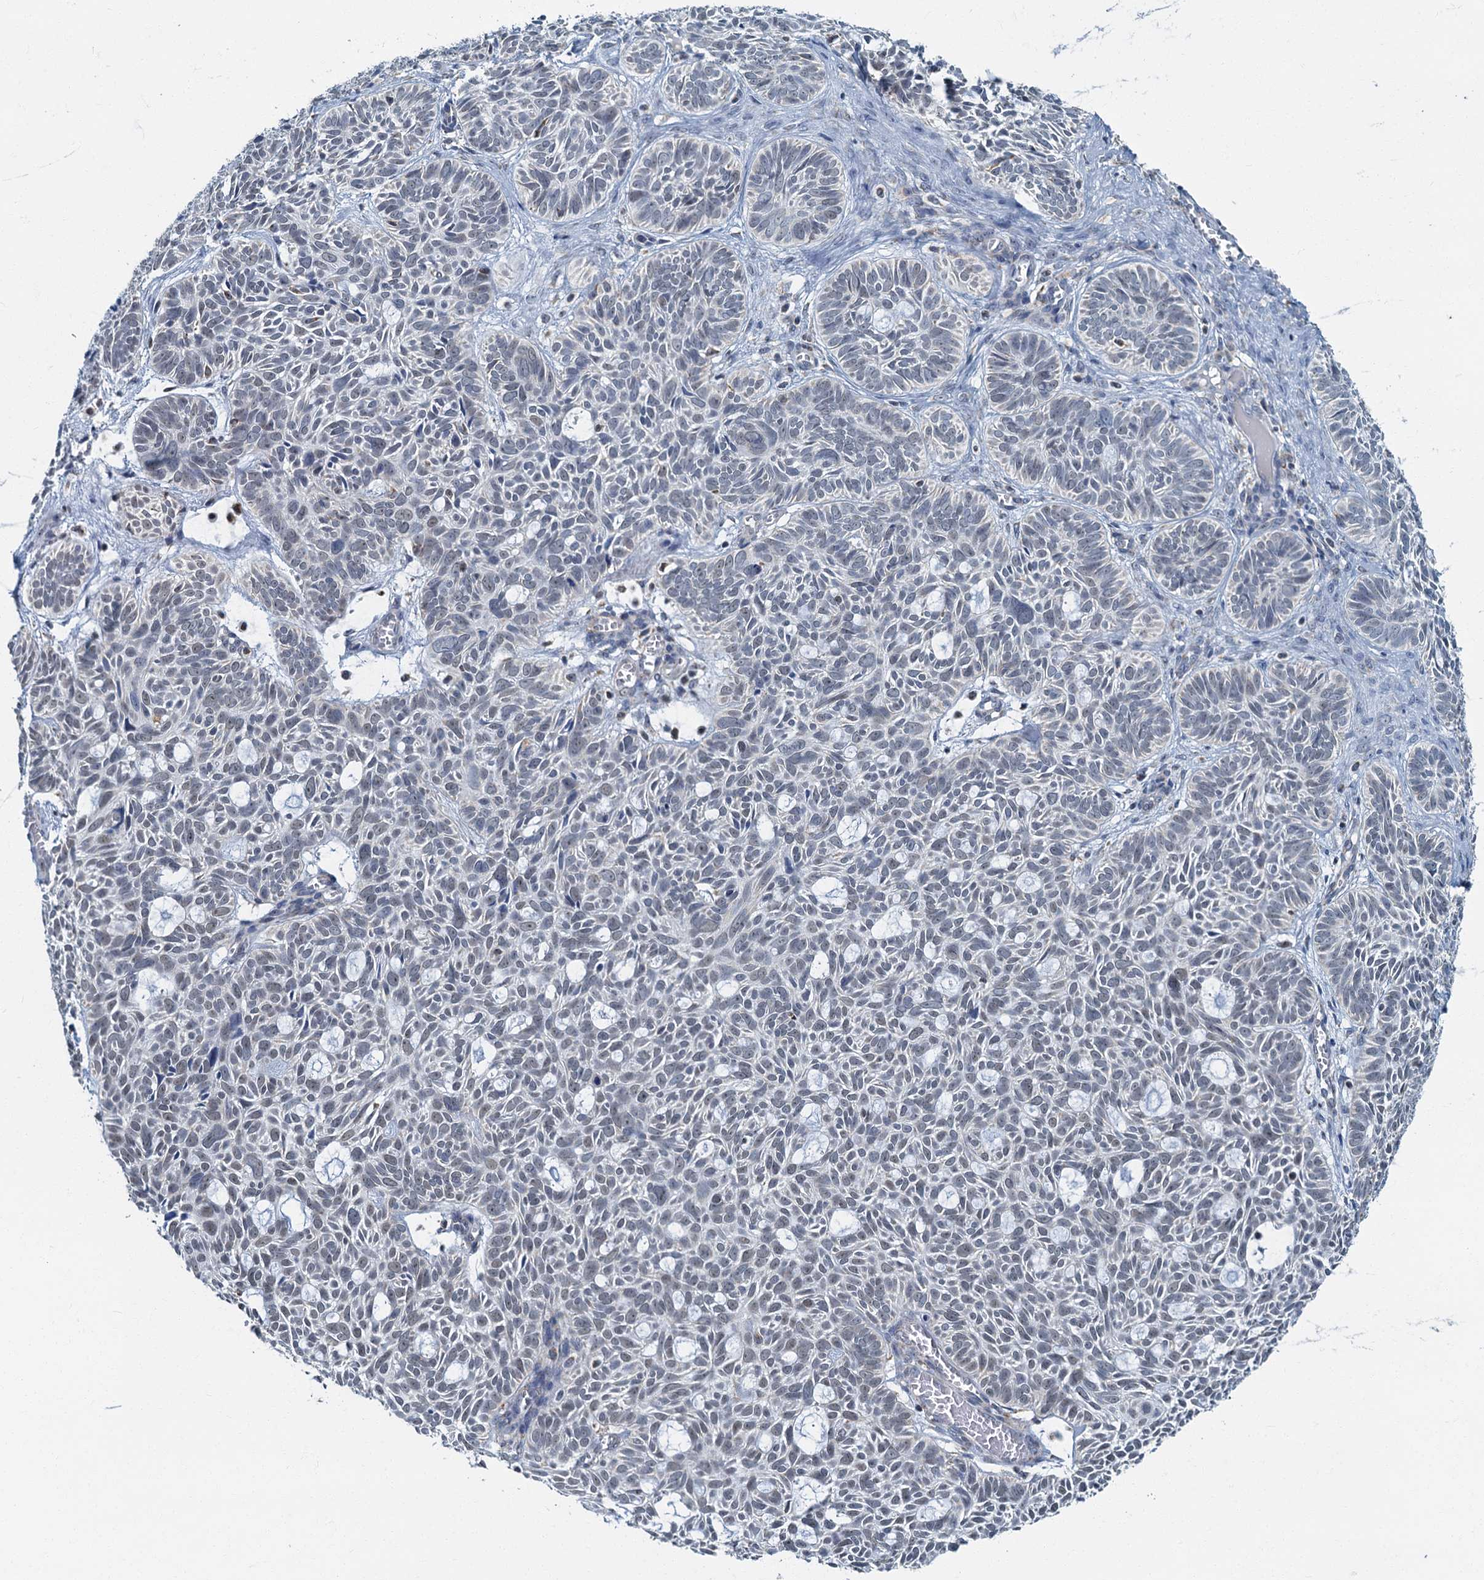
{"staining": {"intensity": "negative", "quantity": "none", "location": "none"}, "tissue": "skin cancer", "cell_type": "Tumor cells", "image_type": "cancer", "snomed": [{"axis": "morphology", "description": "Basal cell carcinoma"}, {"axis": "topography", "description": "Skin"}], "caption": "Tumor cells show no significant protein positivity in skin cancer.", "gene": "RAD9B", "patient": {"sex": "male", "age": 69}}